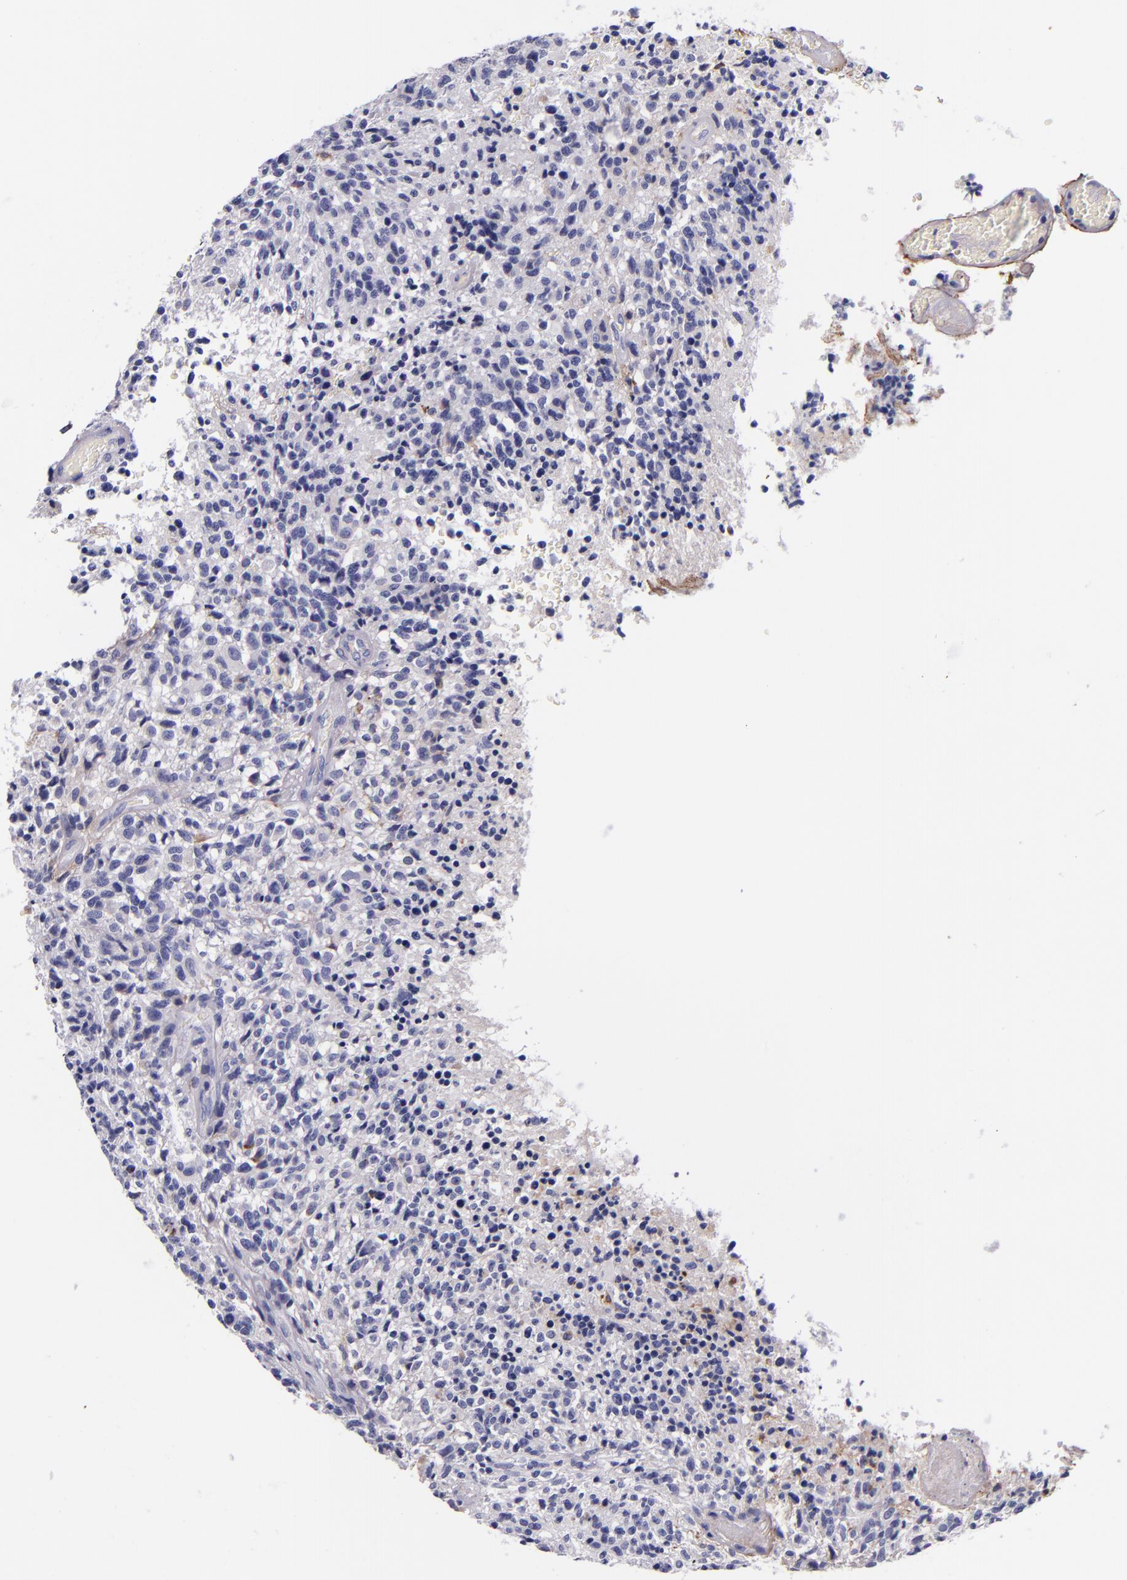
{"staining": {"intensity": "negative", "quantity": "none", "location": "none"}, "tissue": "glioma", "cell_type": "Tumor cells", "image_type": "cancer", "snomed": [{"axis": "morphology", "description": "Glioma, malignant, High grade"}, {"axis": "topography", "description": "Brain"}], "caption": "This is an IHC image of human malignant glioma (high-grade). There is no staining in tumor cells.", "gene": "IVL", "patient": {"sex": "male", "age": 36}}